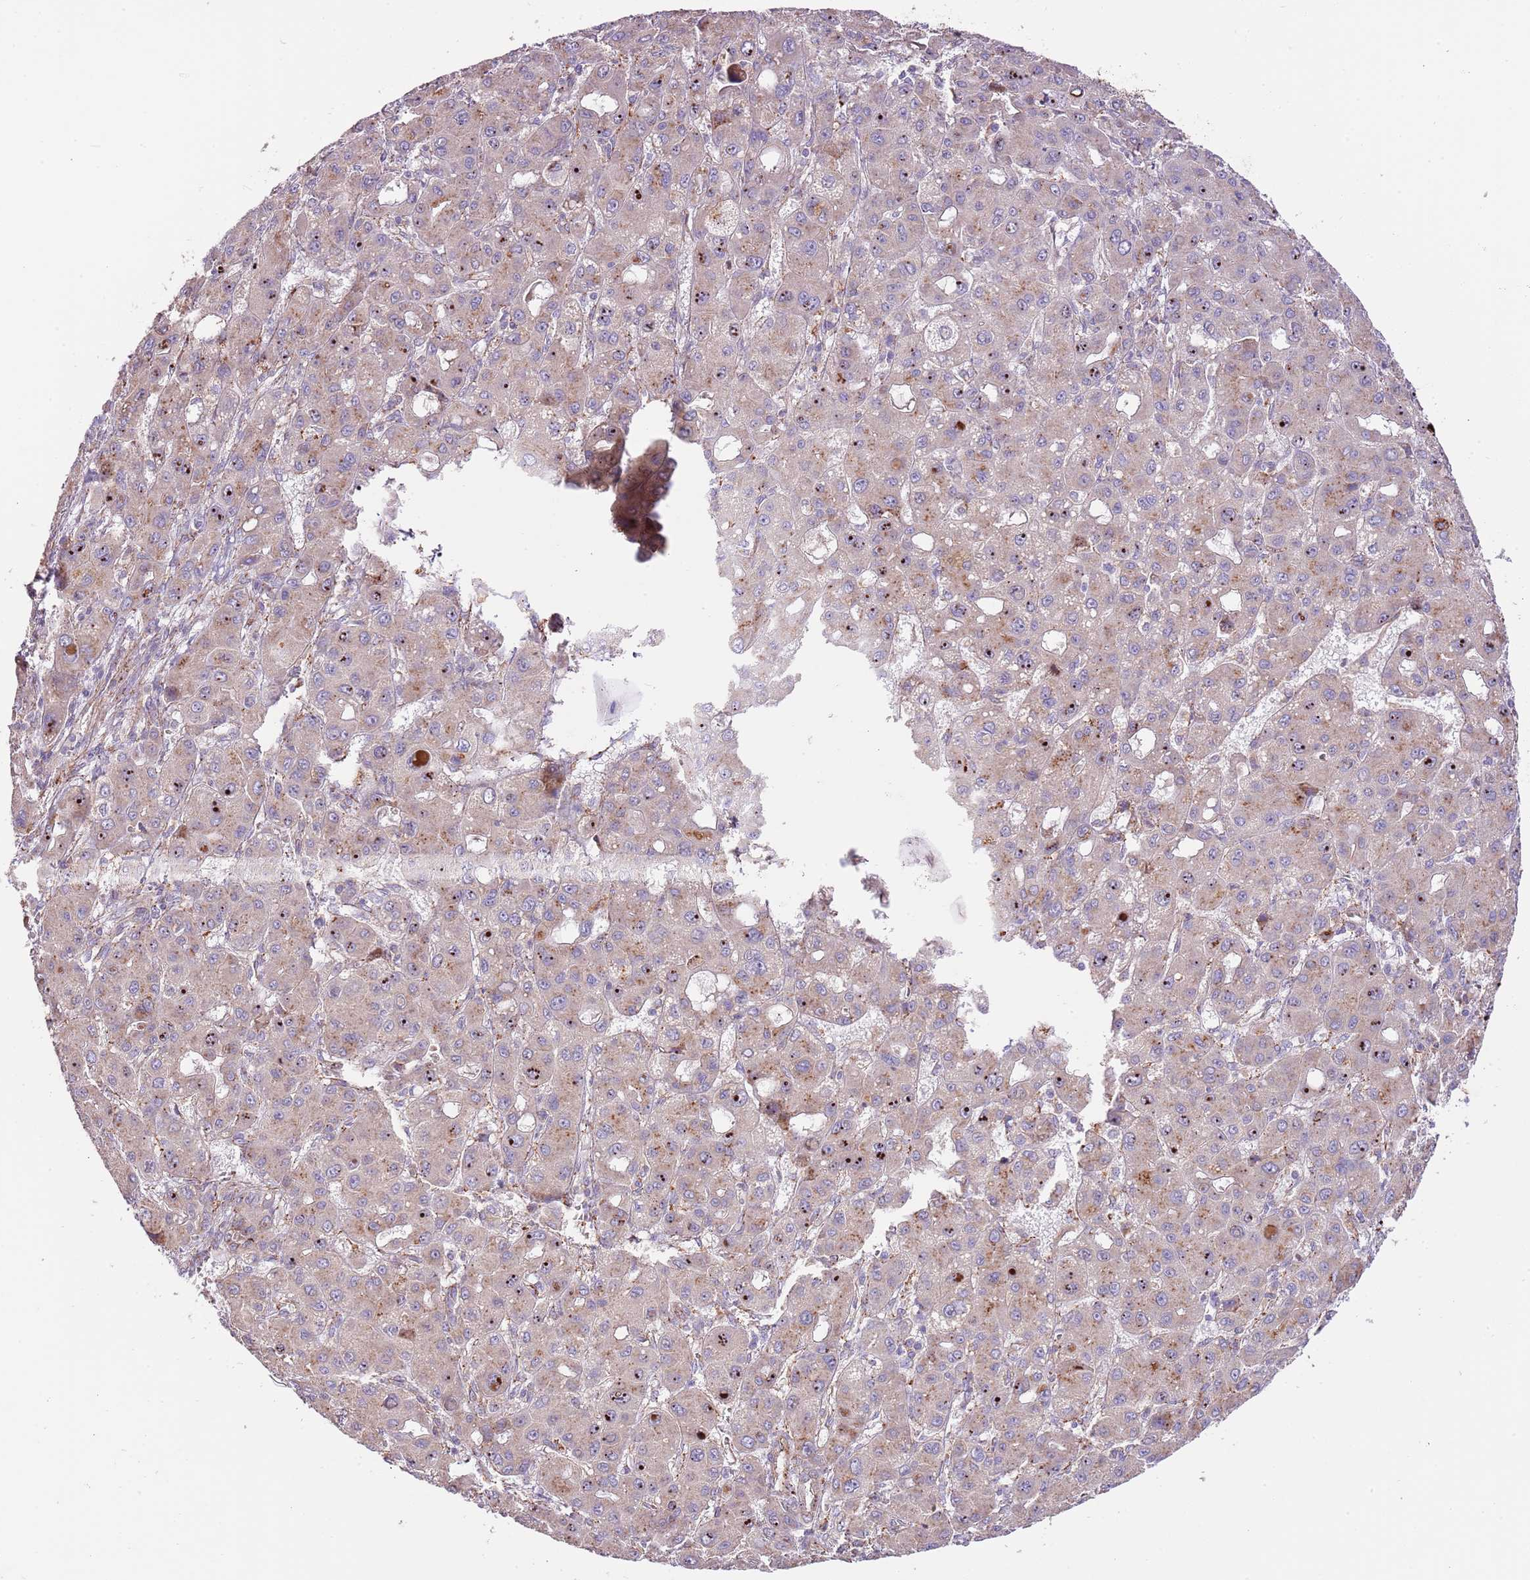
{"staining": {"intensity": "weak", "quantity": "25%-75%", "location": "cytoplasmic/membranous"}, "tissue": "liver cancer", "cell_type": "Tumor cells", "image_type": "cancer", "snomed": [{"axis": "morphology", "description": "Carcinoma, Hepatocellular, NOS"}, {"axis": "topography", "description": "Liver"}], "caption": "About 25%-75% of tumor cells in human liver cancer (hepatocellular carcinoma) reveal weak cytoplasmic/membranous protein staining as visualized by brown immunohistochemical staining.", "gene": "DOCK6", "patient": {"sex": "male", "age": 55}}